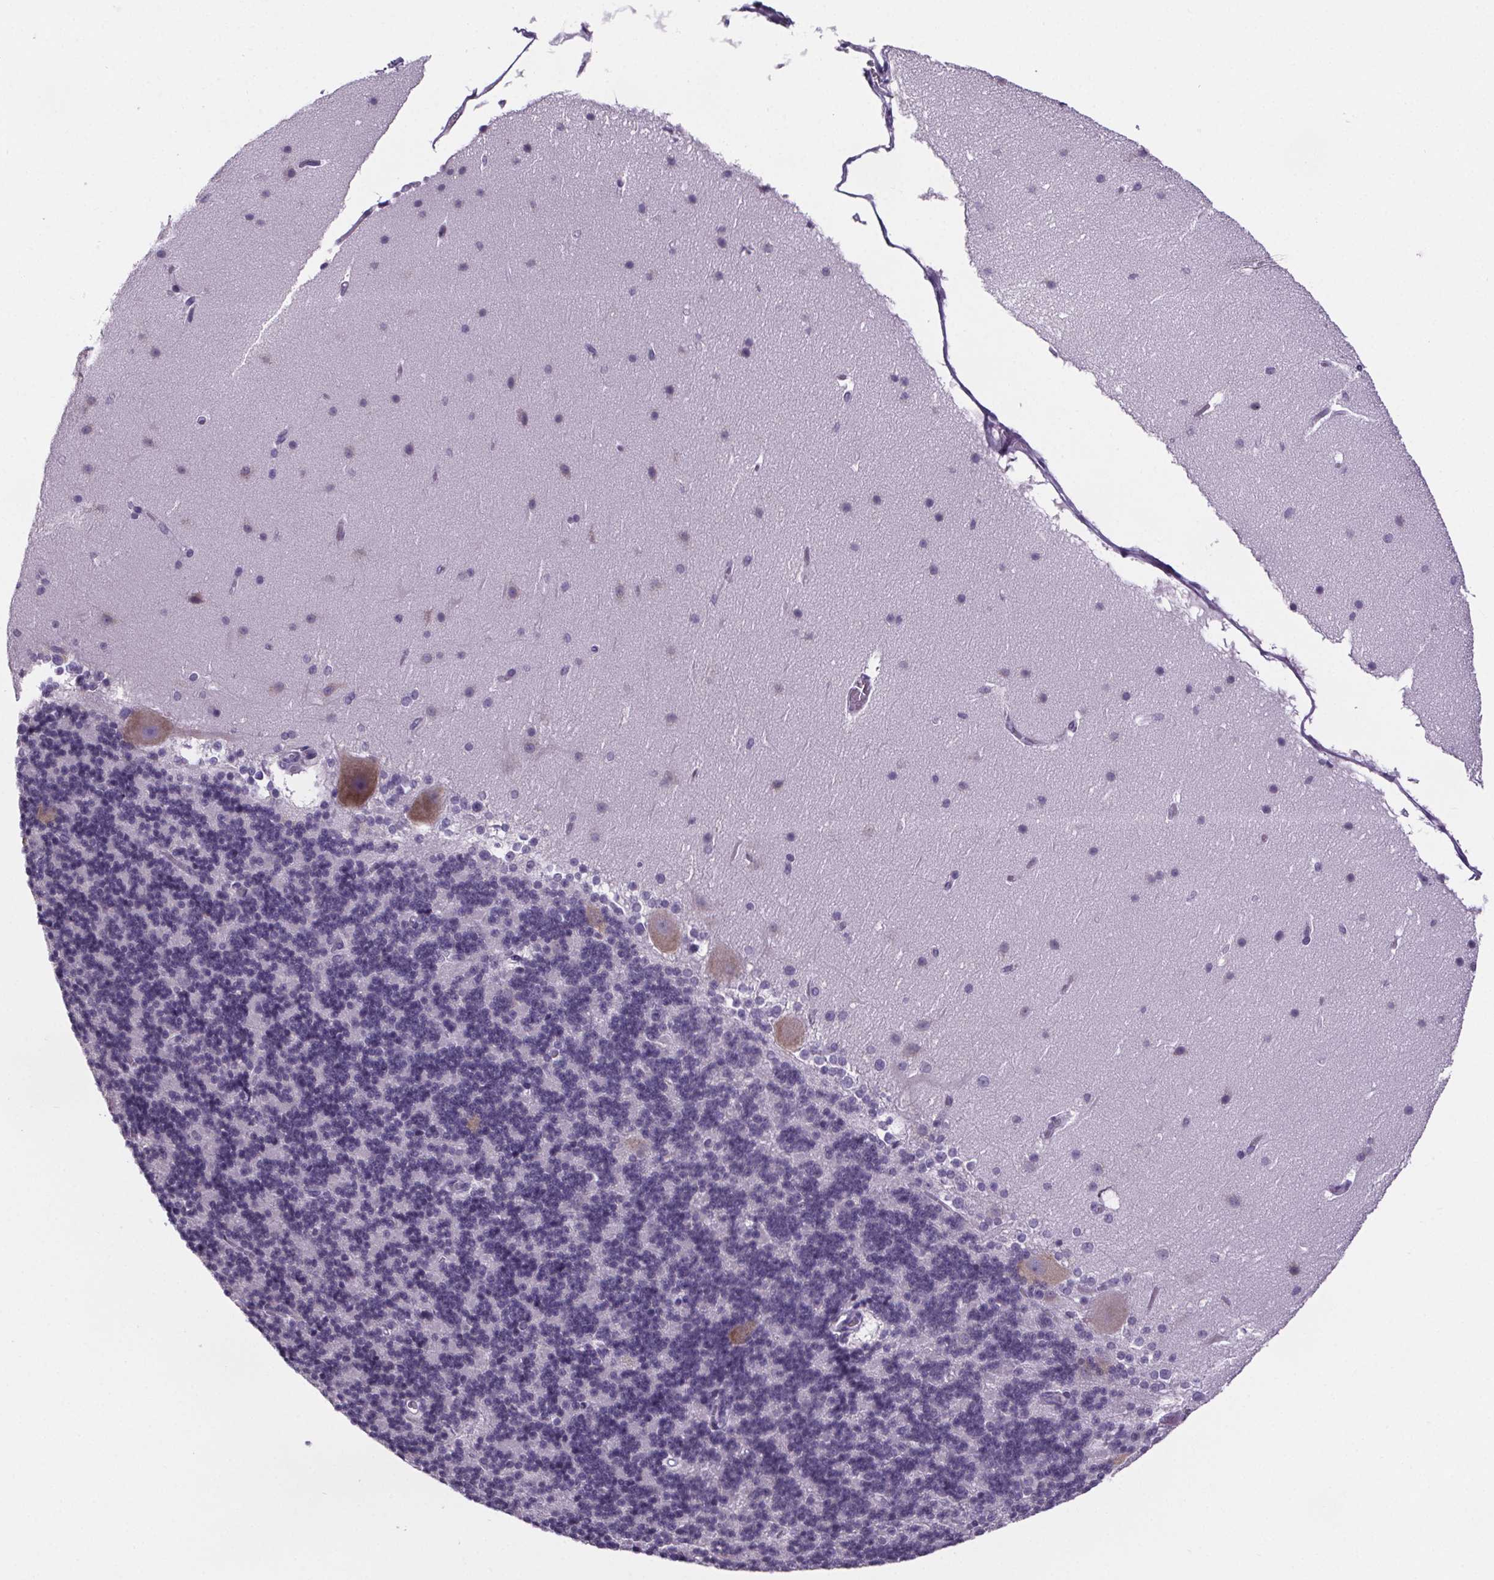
{"staining": {"intensity": "negative", "quantity": "none", "location": "none"}, "tissue": "cerebellum", "cell_type": "Cells in granular layer", "image_type": "normal", "snomed": [{"axis": "morphology", "description": "Normal tissue, NOS"}, {"axis": "topography", "description": "Cerebellum"}], "caption": "Immunohistochemical staining of benign human cerebellum exhibits no significant positivity in cells in granular layer. Nuclei are stained in blue.", "gene": "CUBN", "patient": {"sex": "female", "age": 19}}